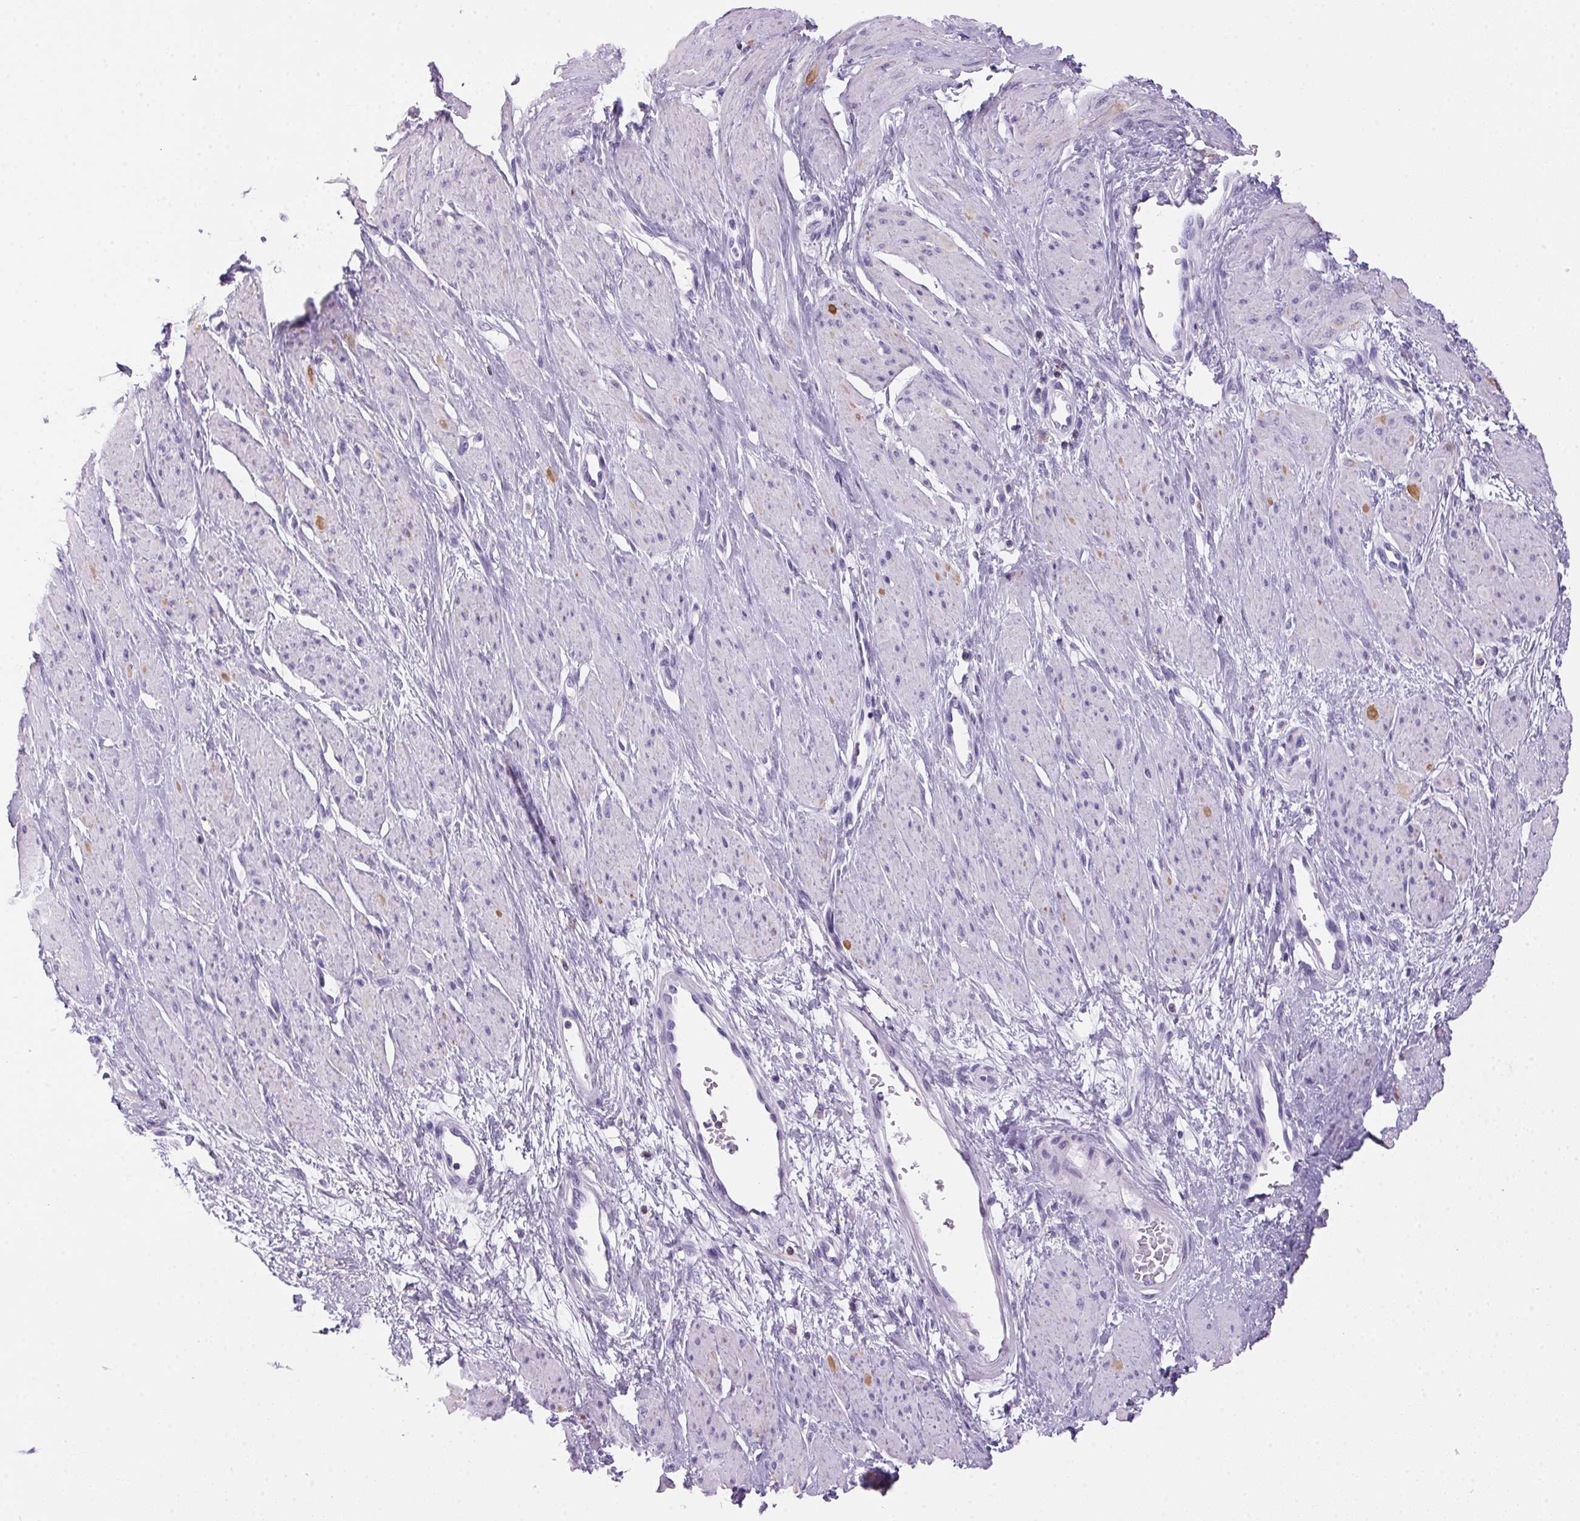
{"staining": {"intensity": "negative", "quantity": "none", "location": "none"}, "tissue": "smooth muscle", "cell_type": "Smooth muscle cells", "image_type": "normal", "snomed": [{"axis": "morphology", "description": "Normal tissue, NOS"}, {"axis": "topography", "description": "Smooth muscle"}, {"axis": "topography", "description": "Uterus"}], "caption": "This is an IHC image of benign smooth muscle. There is no expression in smooth muscle cells.", "gene": "S100A2", "patient": {"sex": "female", "age": 39}}